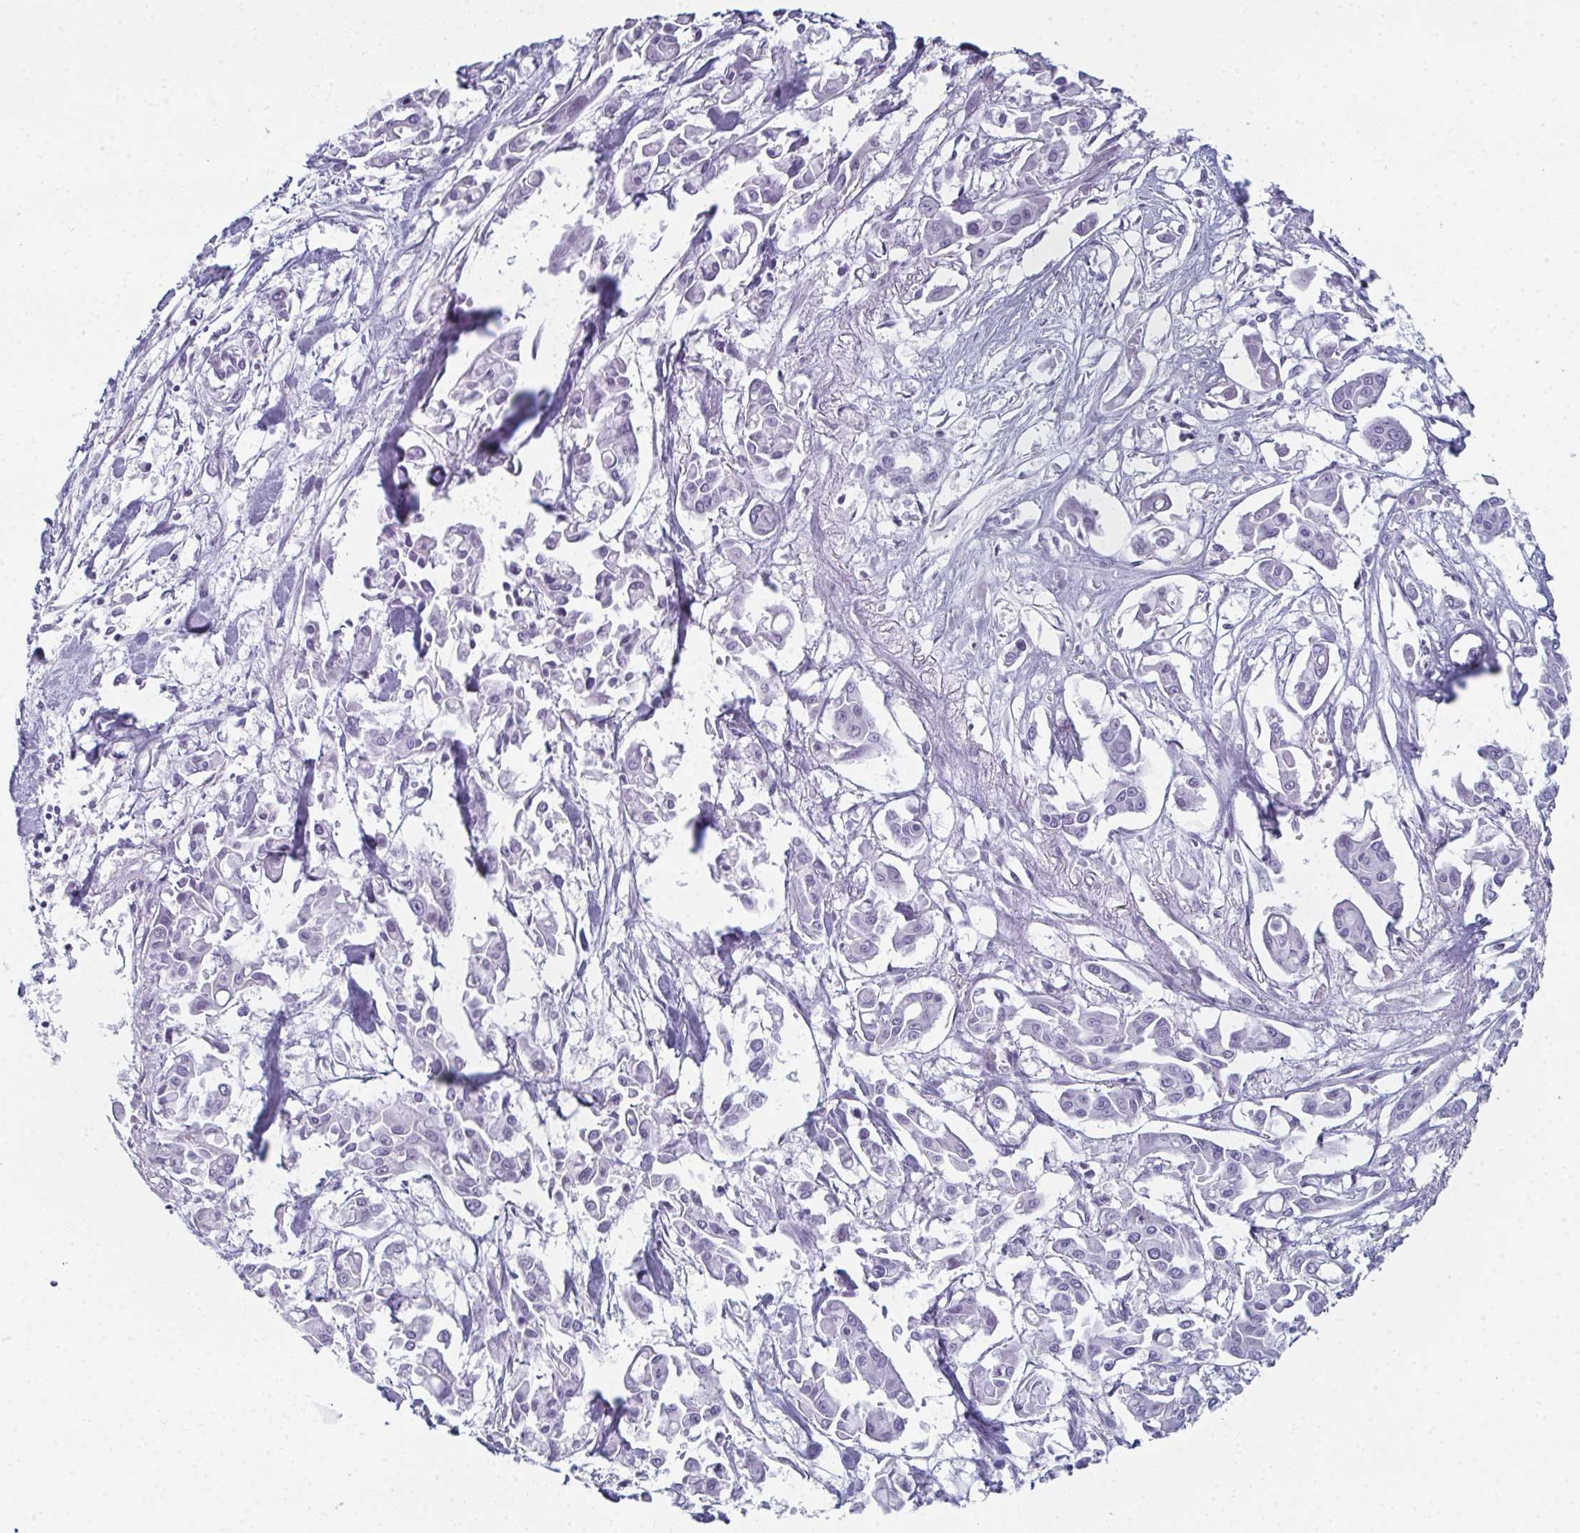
{"staining": {"intensity": "negative", "quantity": "none", "location": "none"}, "tissue": "pancreatic cancer", "cell_type": "Tumor cells", "image_type": "cancer", "snomed": [{"axis": "morphology", "description": "Adenocarcinoma, NOS"}, {"axis": "topography", "description": "Pancreas"}], "caption": "This is an IHC image of pancreatic cancer. There is no expression in tumor cells.", "gene": "ENKUR", "patient": {"sex": "male", "age": 61}}